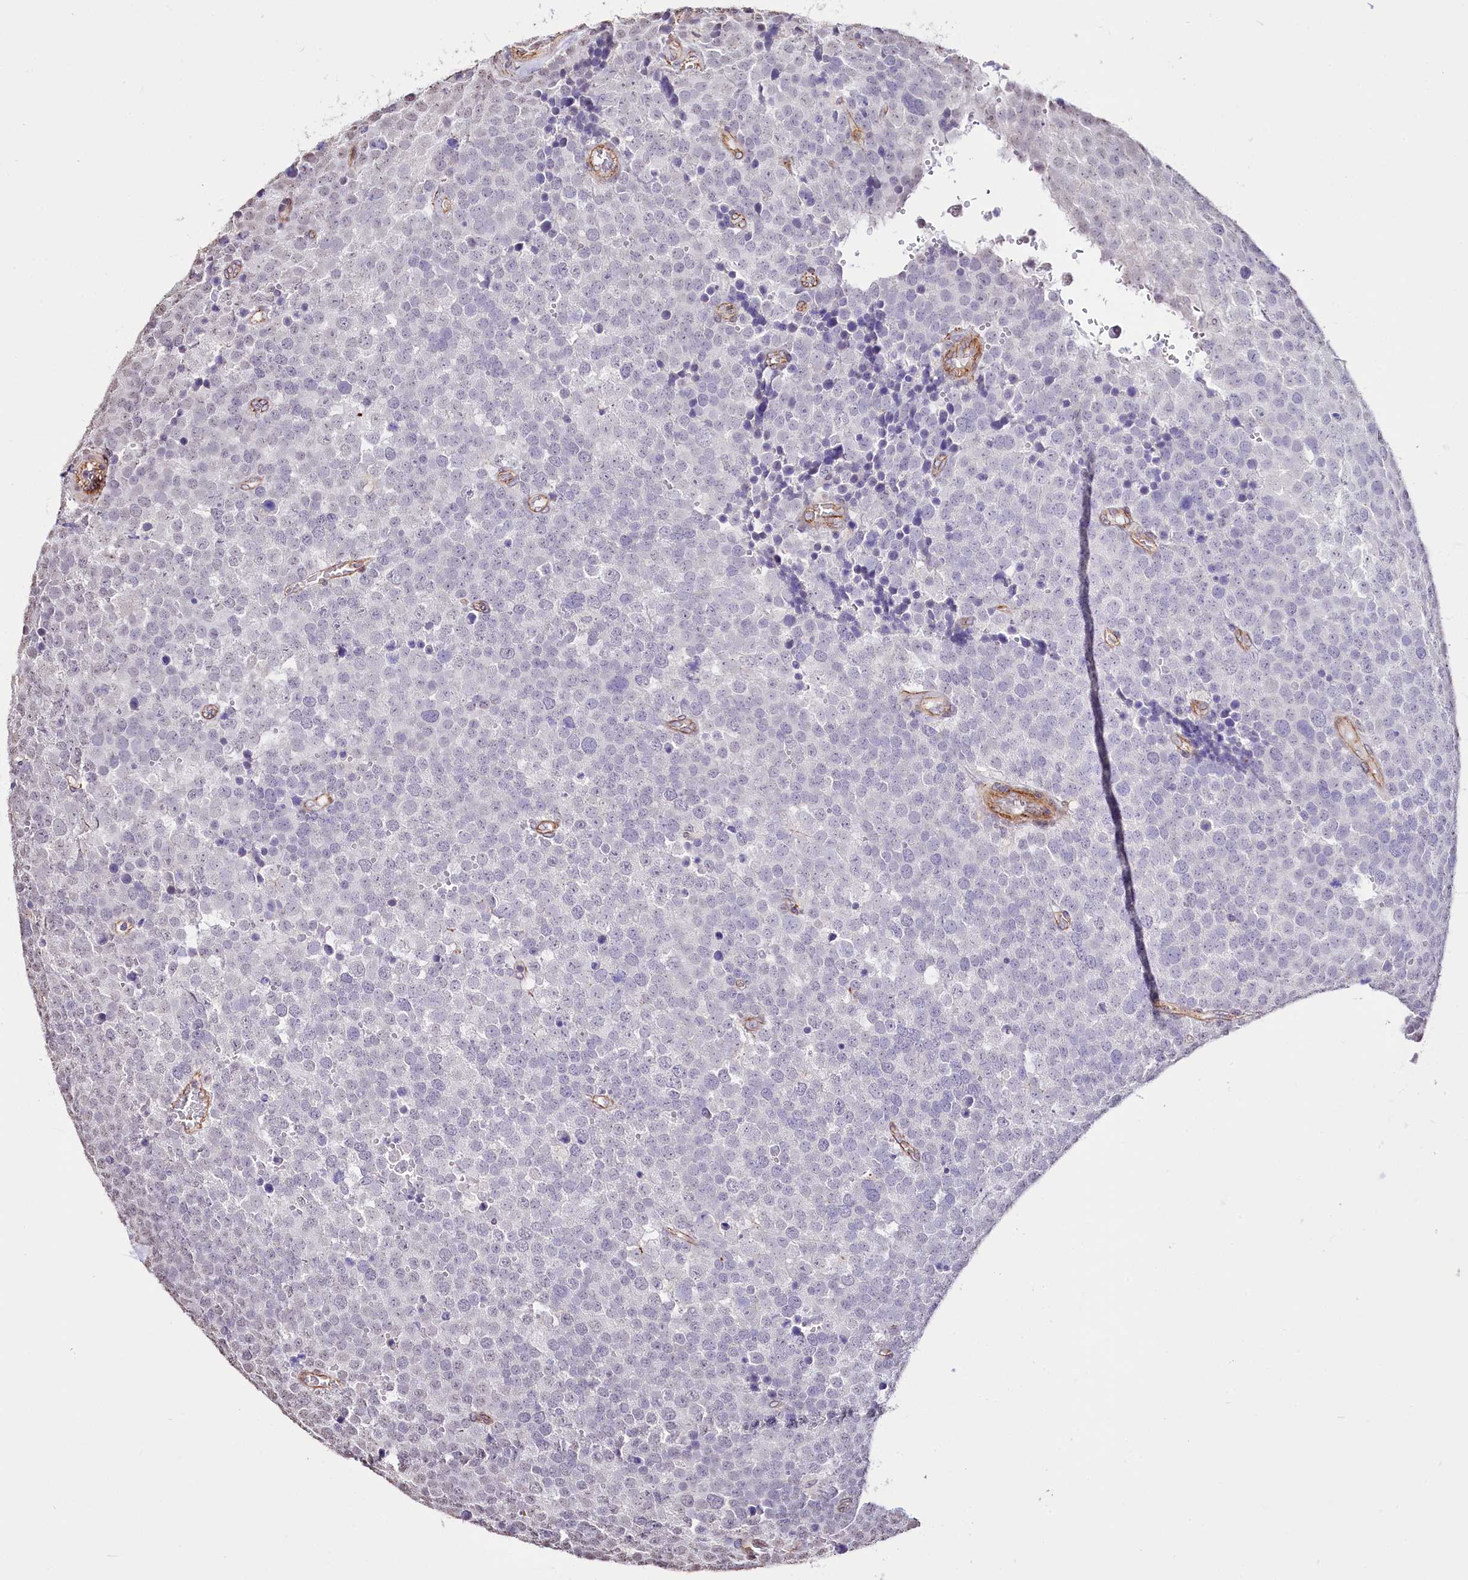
{"staining": {"intensity": "negative", "quantity": "none", "location": "none"}, "tissue": "testis cancer", "cell_type": "Tumor cells", "image_type": "cancer", "snomed": [{"axis": "morphology", "description": "Seminoma, NOS"}, {"axis": "topography", "description": "Testis"}], "caption": "A histopathology image of human testis cancer is negative for staining in tumor cells.", "gene": "ST7", "patient": {"sex": "male", "age": 71}}